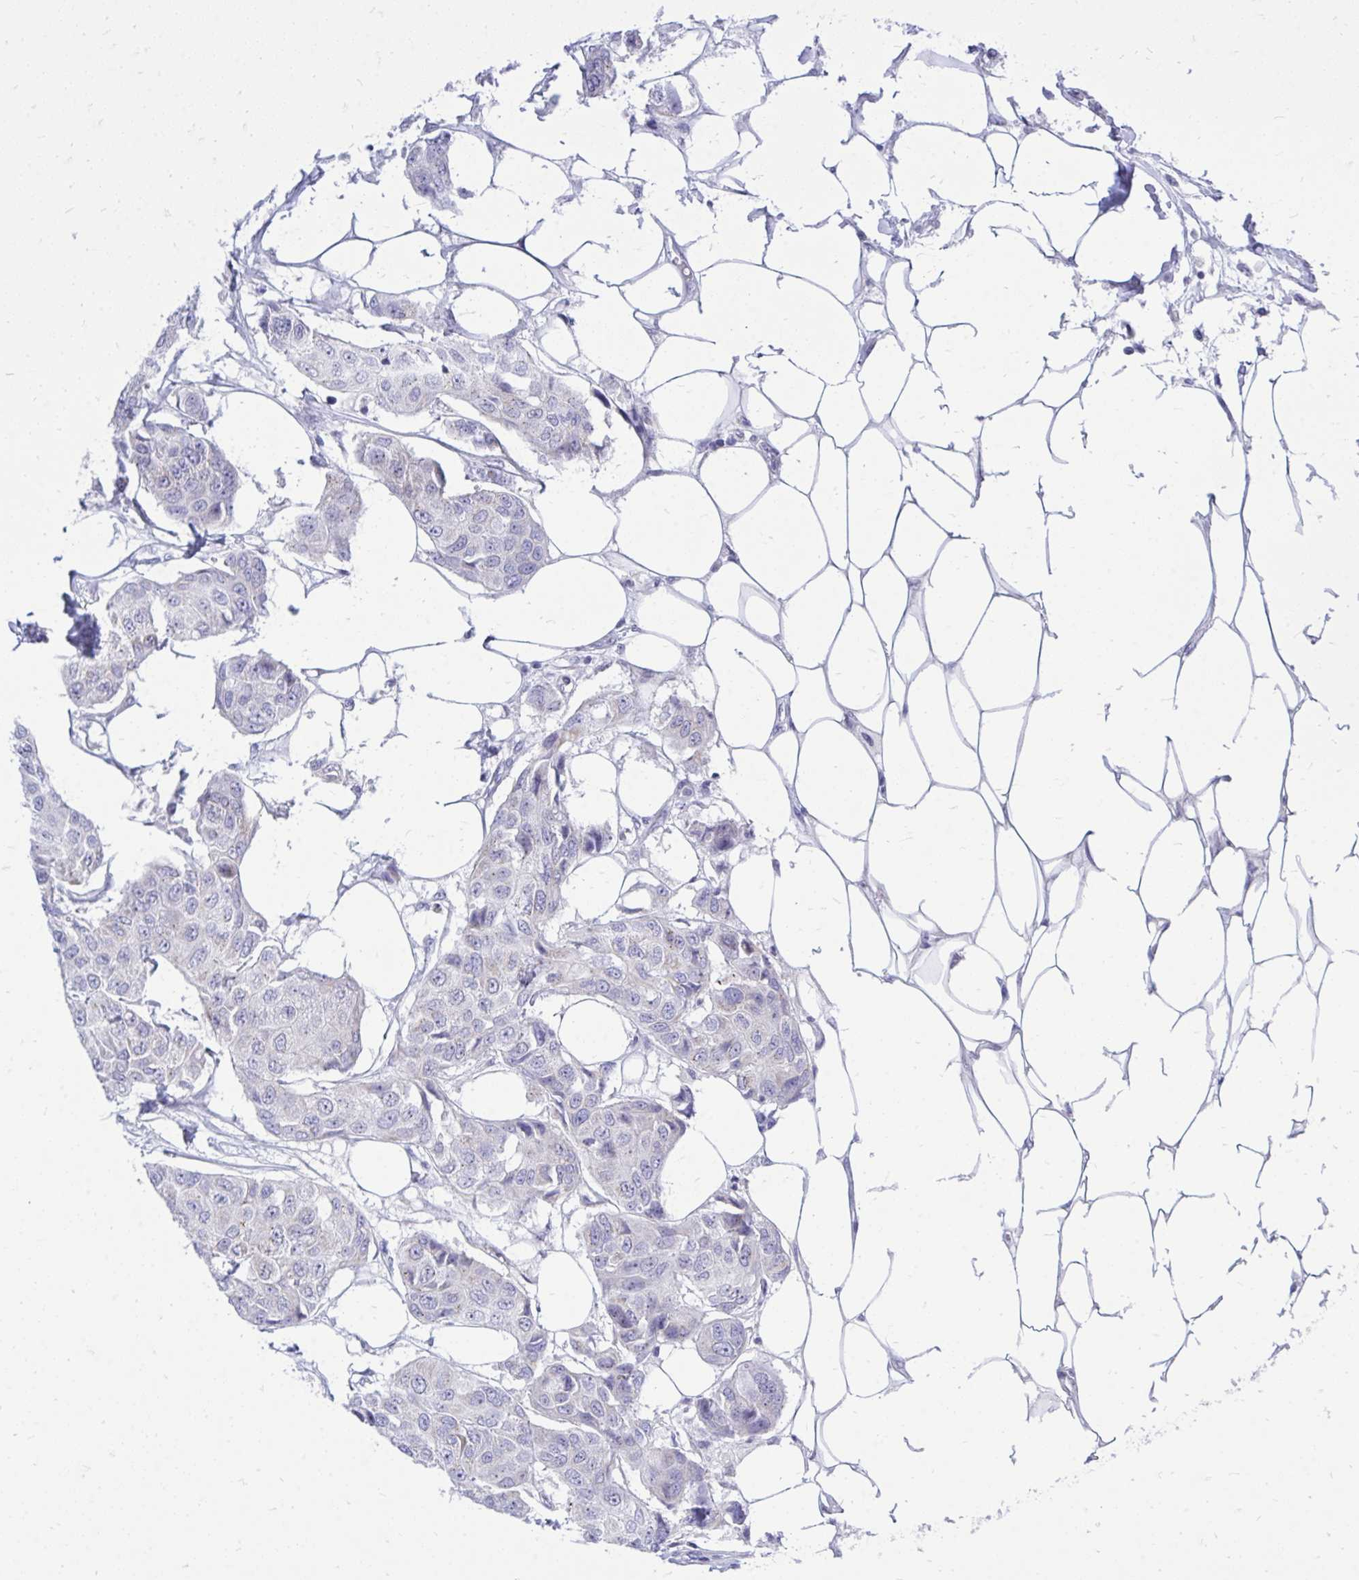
{"staining": {"intensity": "negative", "quantity": "none", "location": "none"}, "tissue": "breast cancer", "cell_type": "Tumor cells", "image_type": "cancer", "snomed": [{"axis": "morphology", "description": "Duct carcinoma"}, {"axis": "topography", "description": "Breast"}, {"axis": "topography", "description": "Lymph node"}], "caption": "This is a image of immunohistochemistry staining of breast cancer (invasive ductal carcinoma), which shows no positivity in tumor cells.", "gene": "GABRA1", "patient": {"sex": "female", "age": 80}}